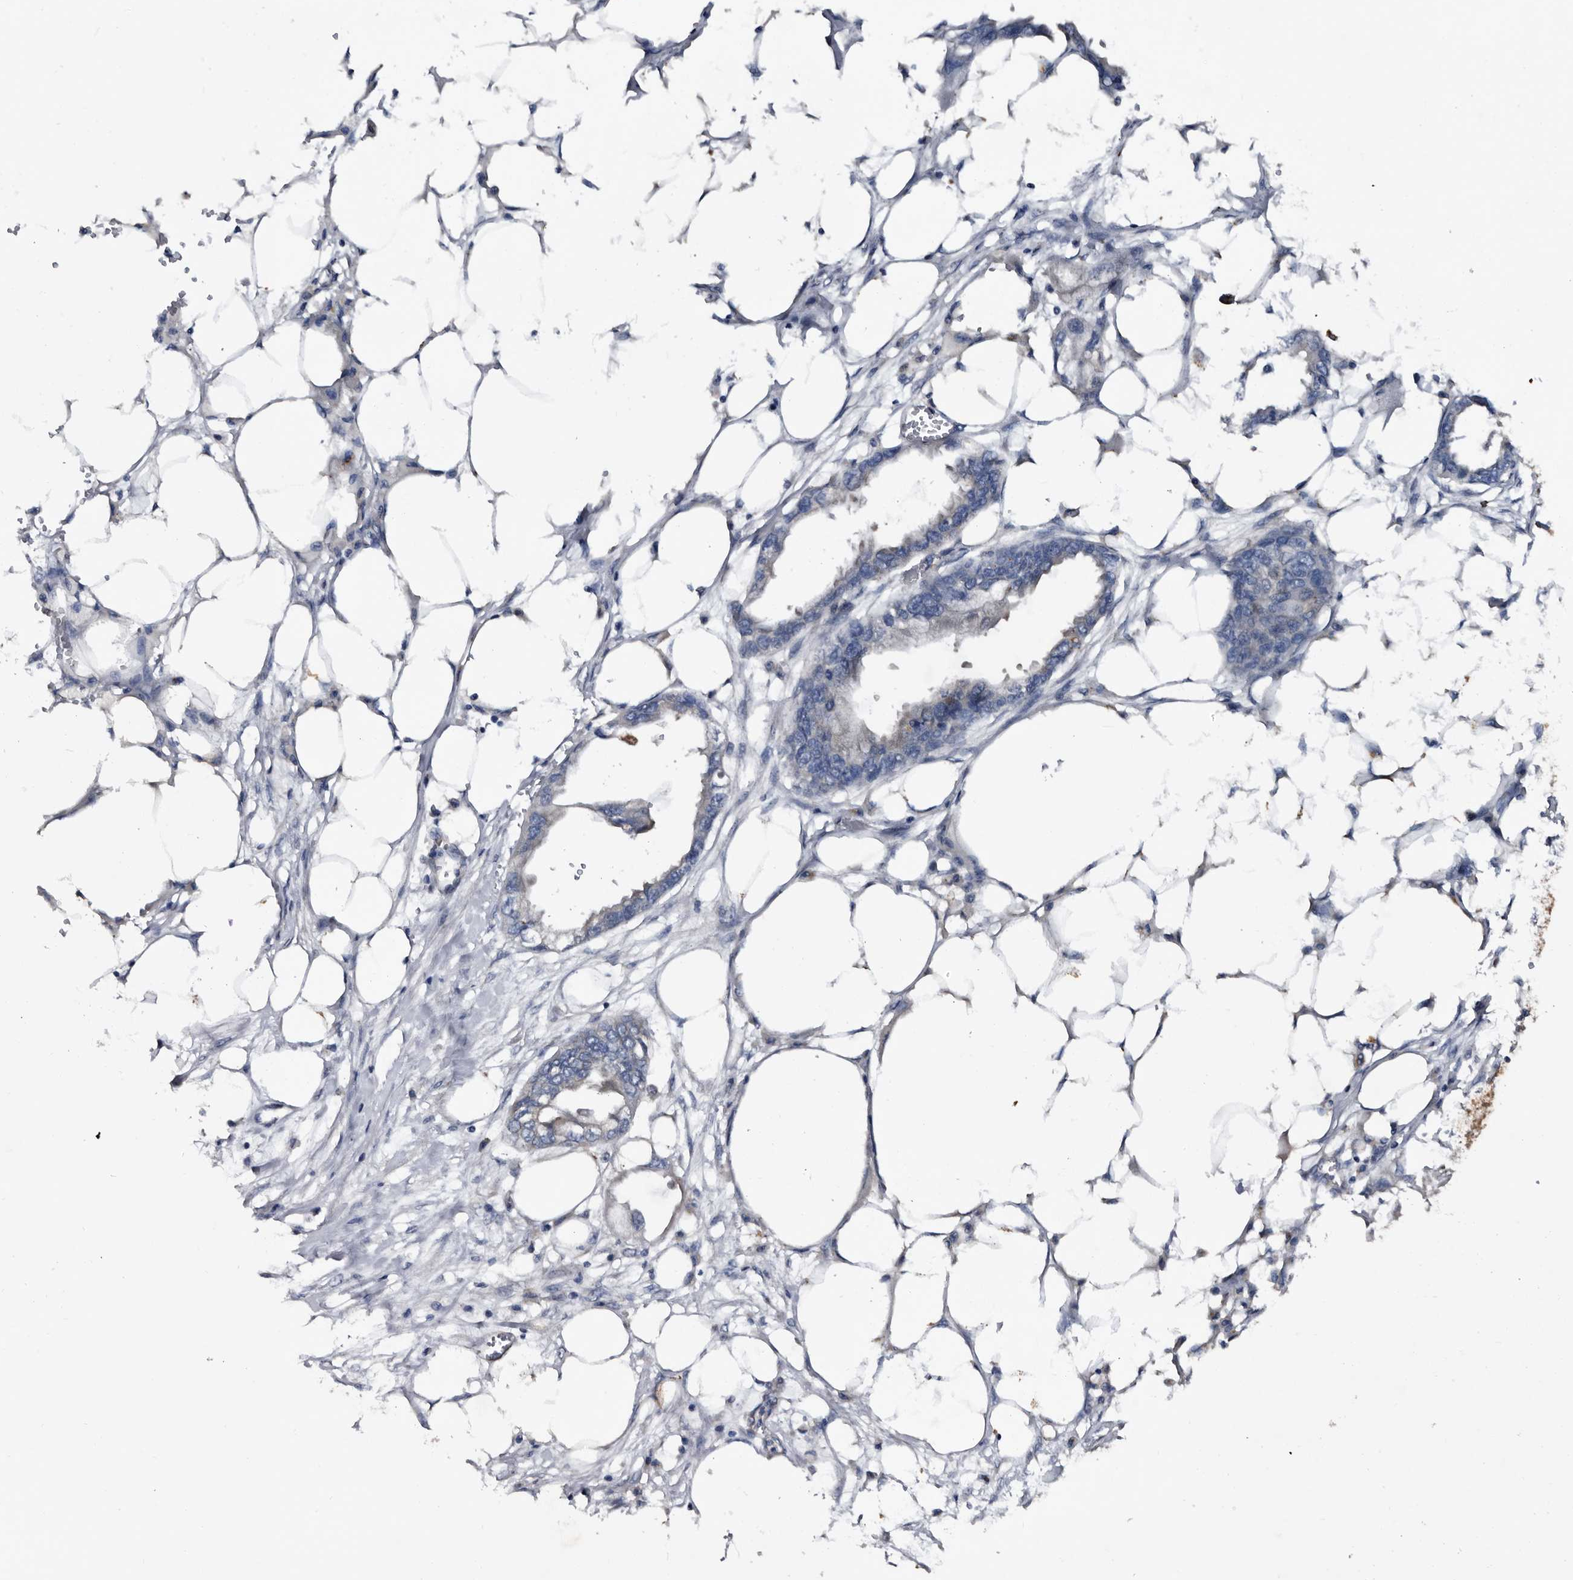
{"staining": {"intensity": "negative", "quantity": "none", "location": "none"}, "tissue": "endometrial cancer", "cell_type": "Tumor cells", "image_type": "cancer", "snomed": [{"axis": "morphology", "description": "Adenocarcinoma, NOS"}, {"axis": "morphology", "description": "Adenocarcinoma, metastatic, NOS"}, {"axis": "topography", "description": "Adipose tissue"}, {"axis": "topography", "description": "Endometrium"}], "caption": "A histopathology image of metastatic adenocarcinoma (endometrial) stained for a protein shows no brown staining in tumor cells.", "gene": "IARS1", "patient": {"sex": "female", "age": 67}}